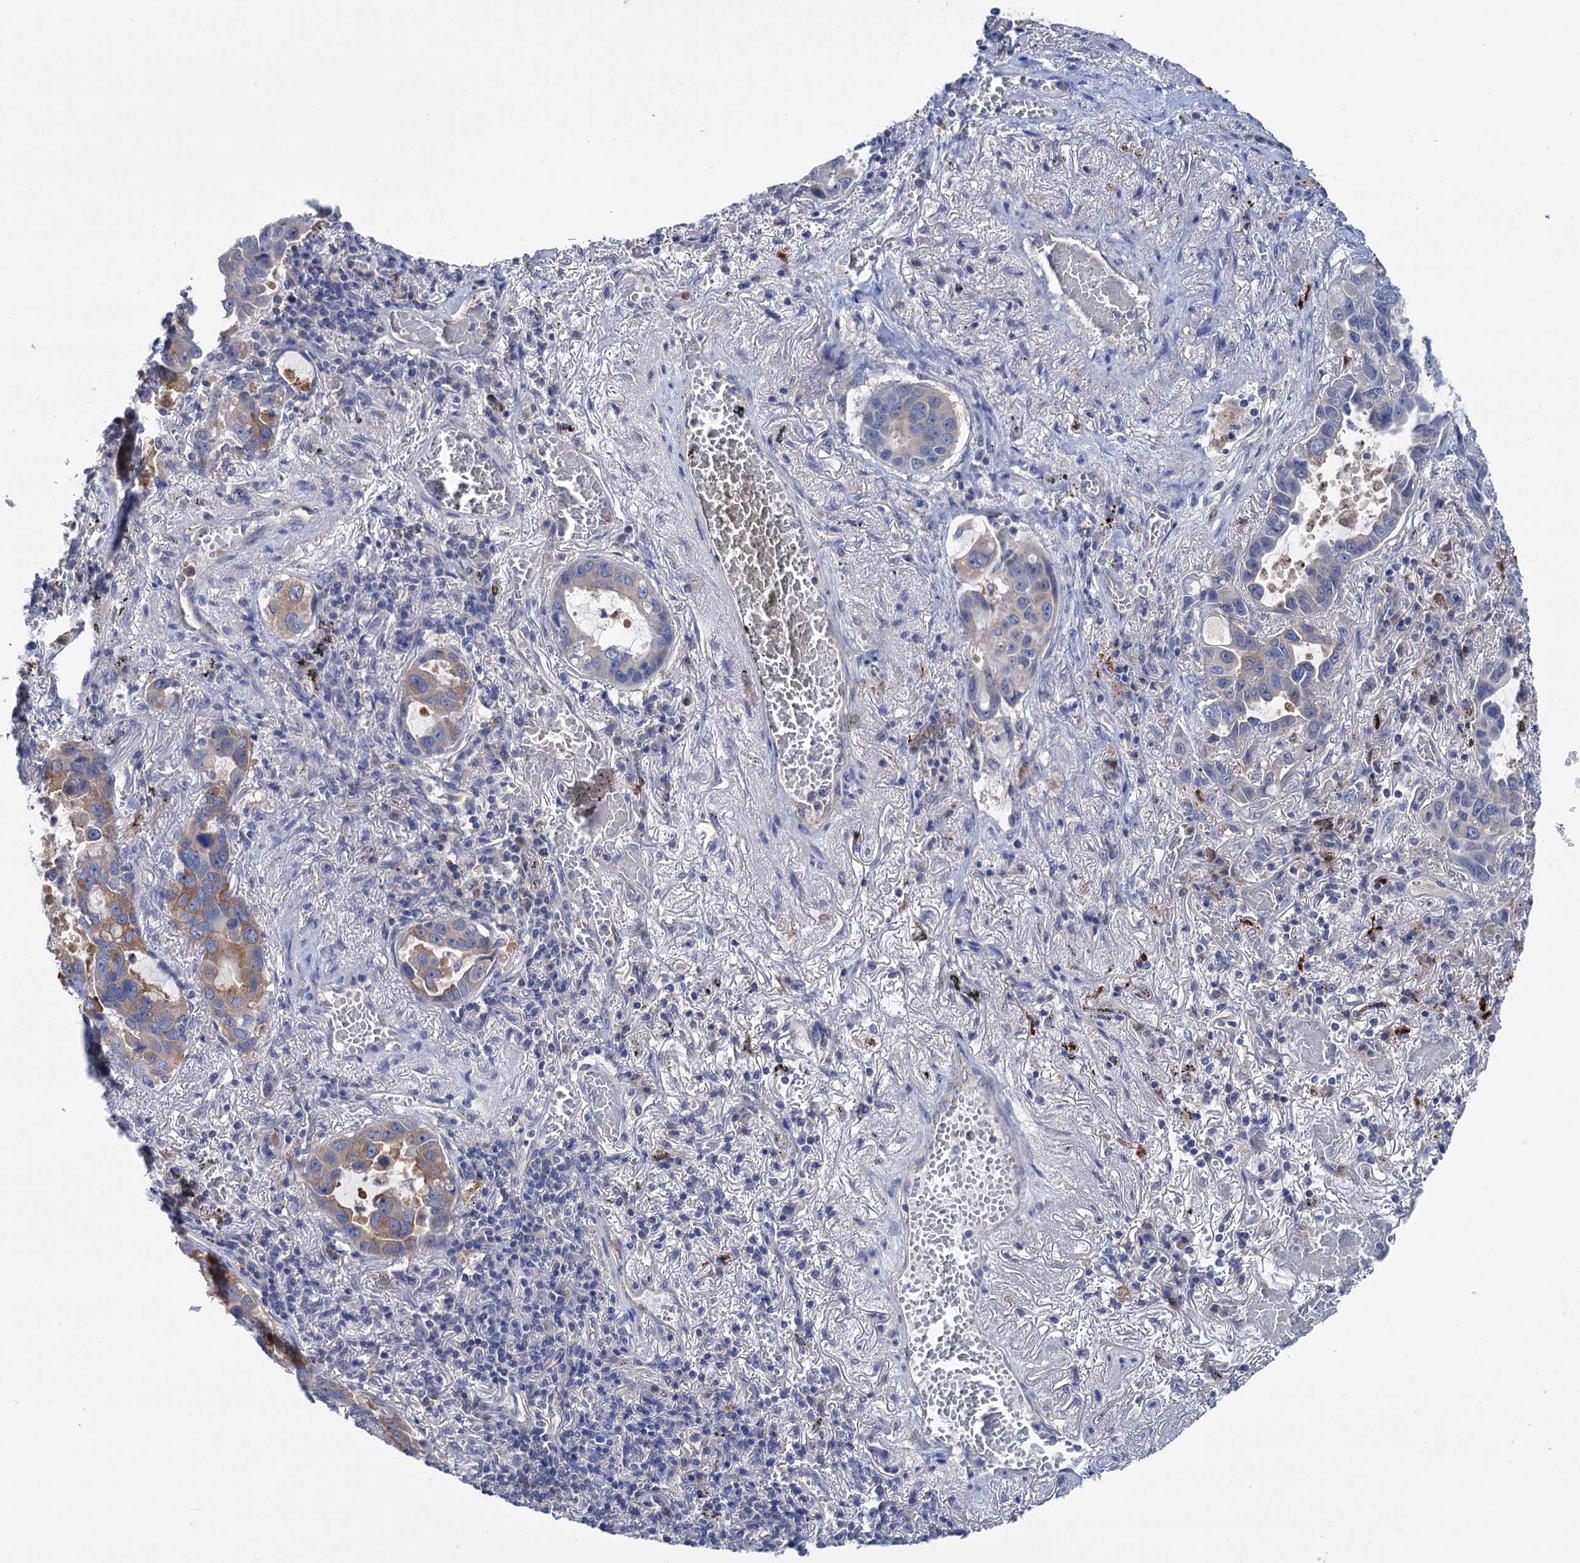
{"staining": {"intensity": "moderate", "quantity": "<25%", "location": "cytoplasmic/membranous"}, "tissue": "lung cancer", "cell_type": "Tumor cells", "image_type": "cancer", "snomed": [{"axis": "morphology", "description": "Adenocarcinoma, NOS"}, {"axis": "topography", "description": "Lung"}], "caption": "This is an image of IHC staining of lung adenocarcinoma, which shows moderate expression in the cytoplasmic/membranous of tumor cells.", "gene": "ZNRD2", "patient": {"sex": "male", "age": 64}}